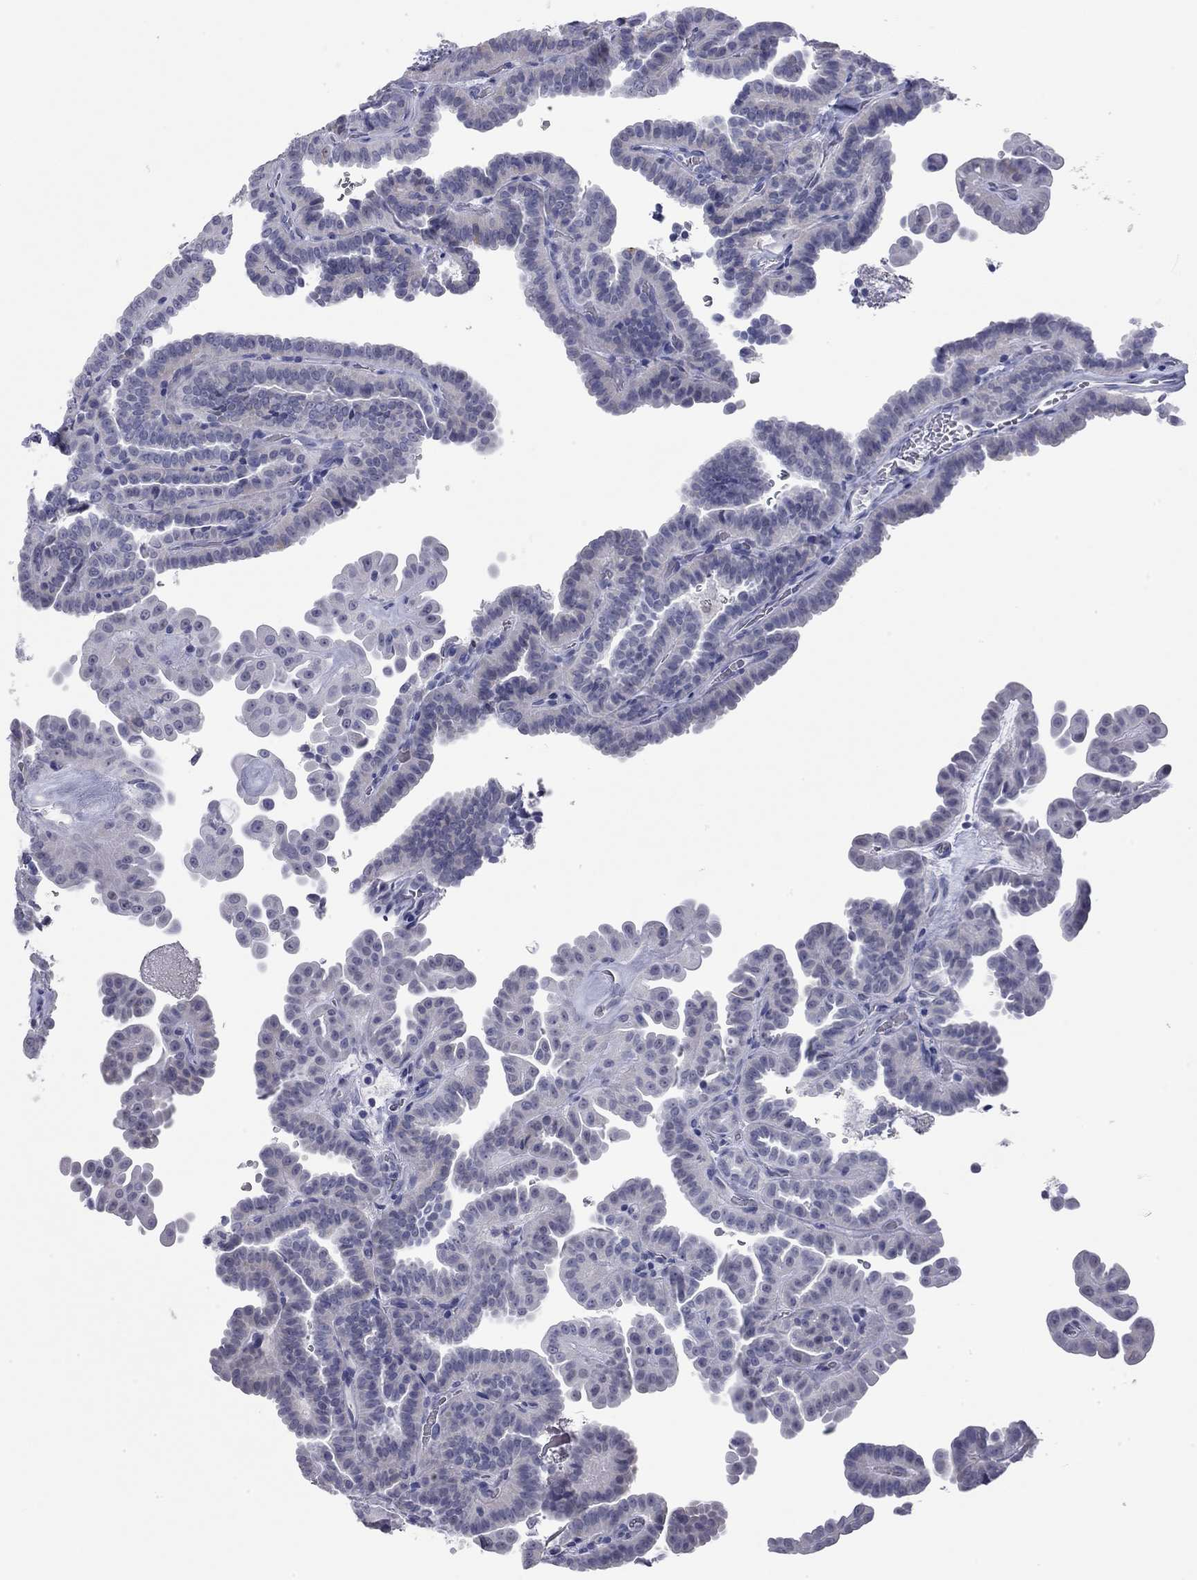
{"staining": {"intensity": "negative", "quantity": "none", "location": "none"}, "tissue": "thyroid cancer", "cell_type": "Tumor cells", "image_type": "cancer", "snomed": [{"axis": "morphology", "description": "Papillary adenocarcinoma, NOS"}, {"axis": "topography", "description": "Thyroid gland"}], "caption": "Thyroid papillary adenocarcinoma was stained to show a protein in brown. There is no significant staining in tumor cells. Nuclei are stained in blue.", "gene": "AK8", "patient": {"sex": "female", "age": 39}}